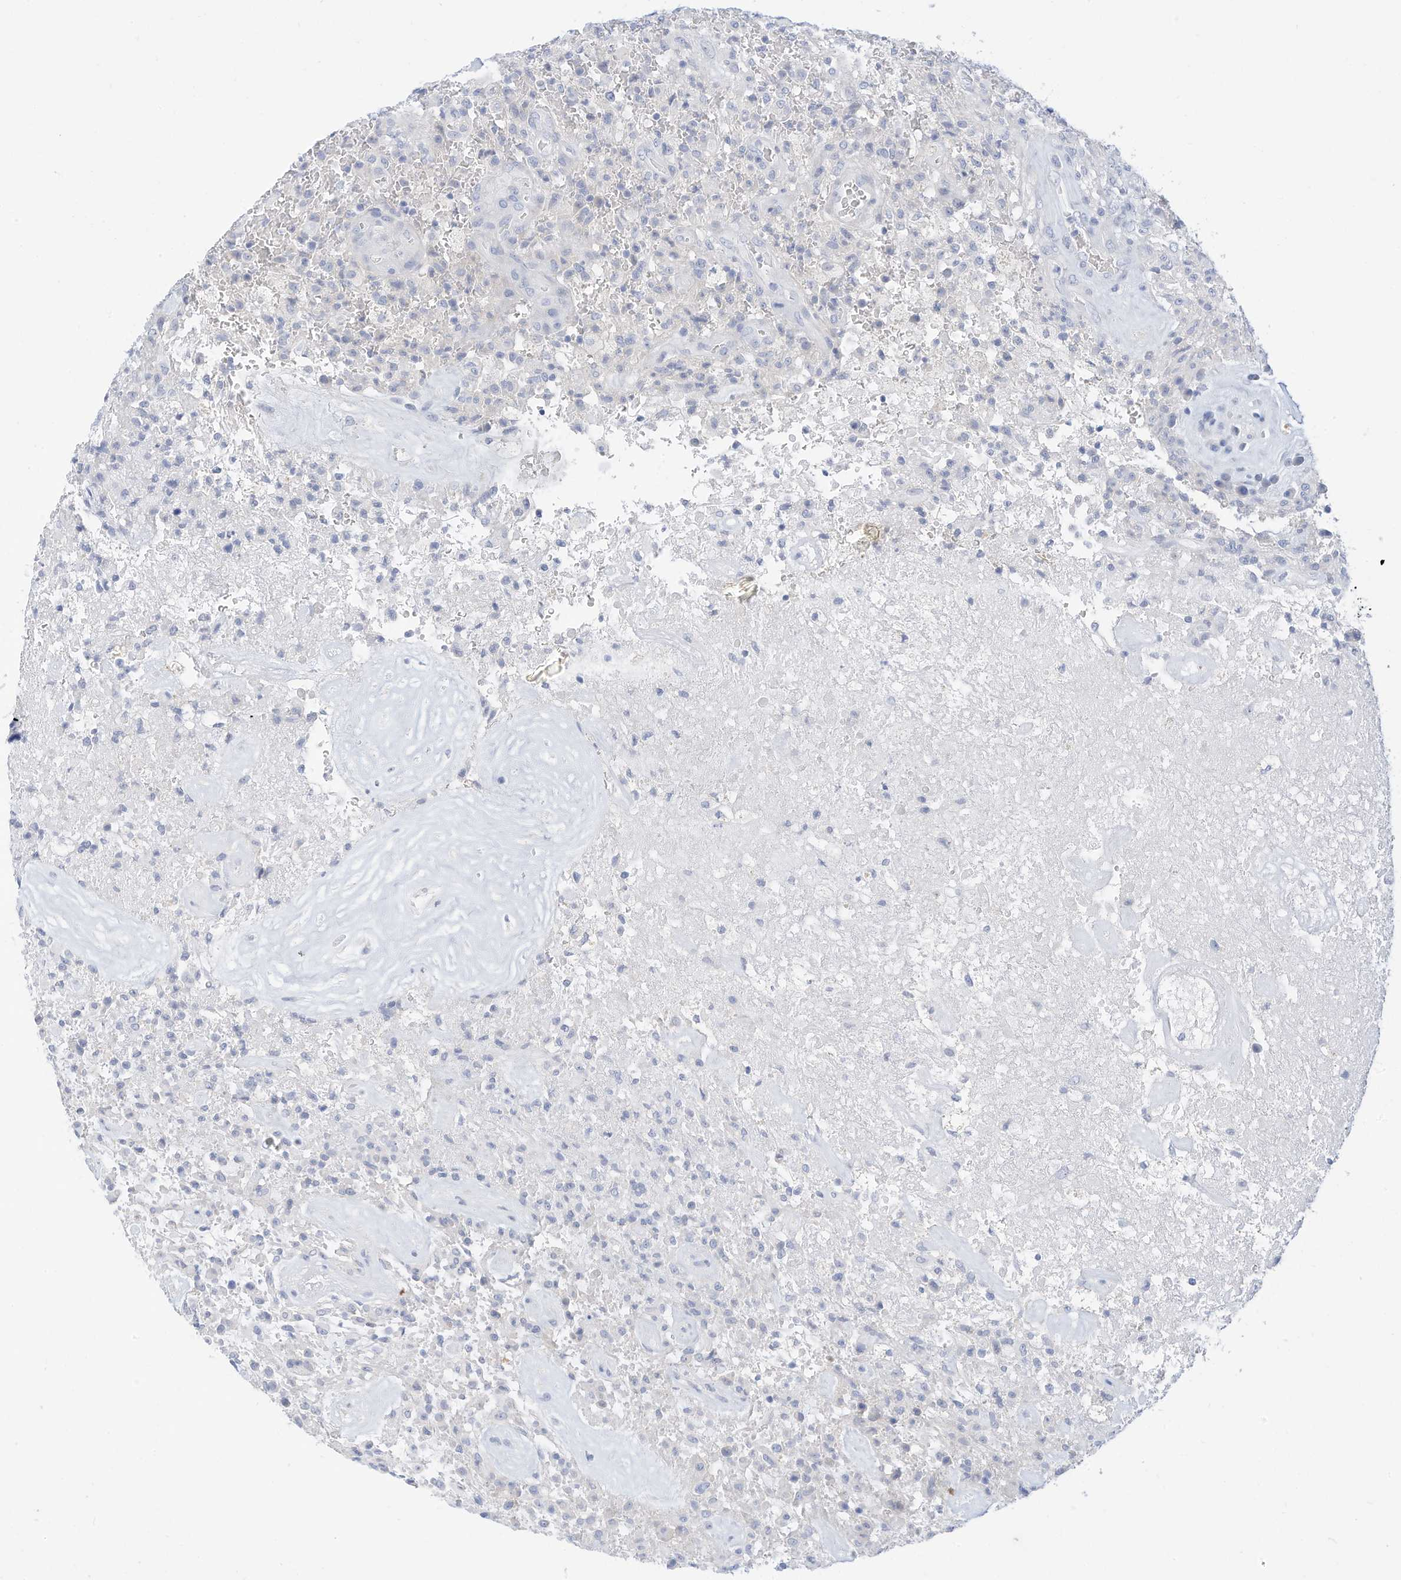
{"staining": {"intensity": "negative", "quantity": "none", "location": "none"}, "tissue": "glioma", "cell_type": "Tumor cells", "image_type": "cancer", "snomed": [{"axis": "morphology", "description": "Glioma, malignant, High grade"}, {"axis": "topography", "description": "Brain"}], "caption": "Immunohistochemistry (IHC) photomicrograph of neoplastic tissue: human high-grade glioma (malignant) stained with DAB demonstrates no significant protein positivity in tumor cells.", "gene": "SPOCD1", "patient": {"sex": "female", "age": 57}}